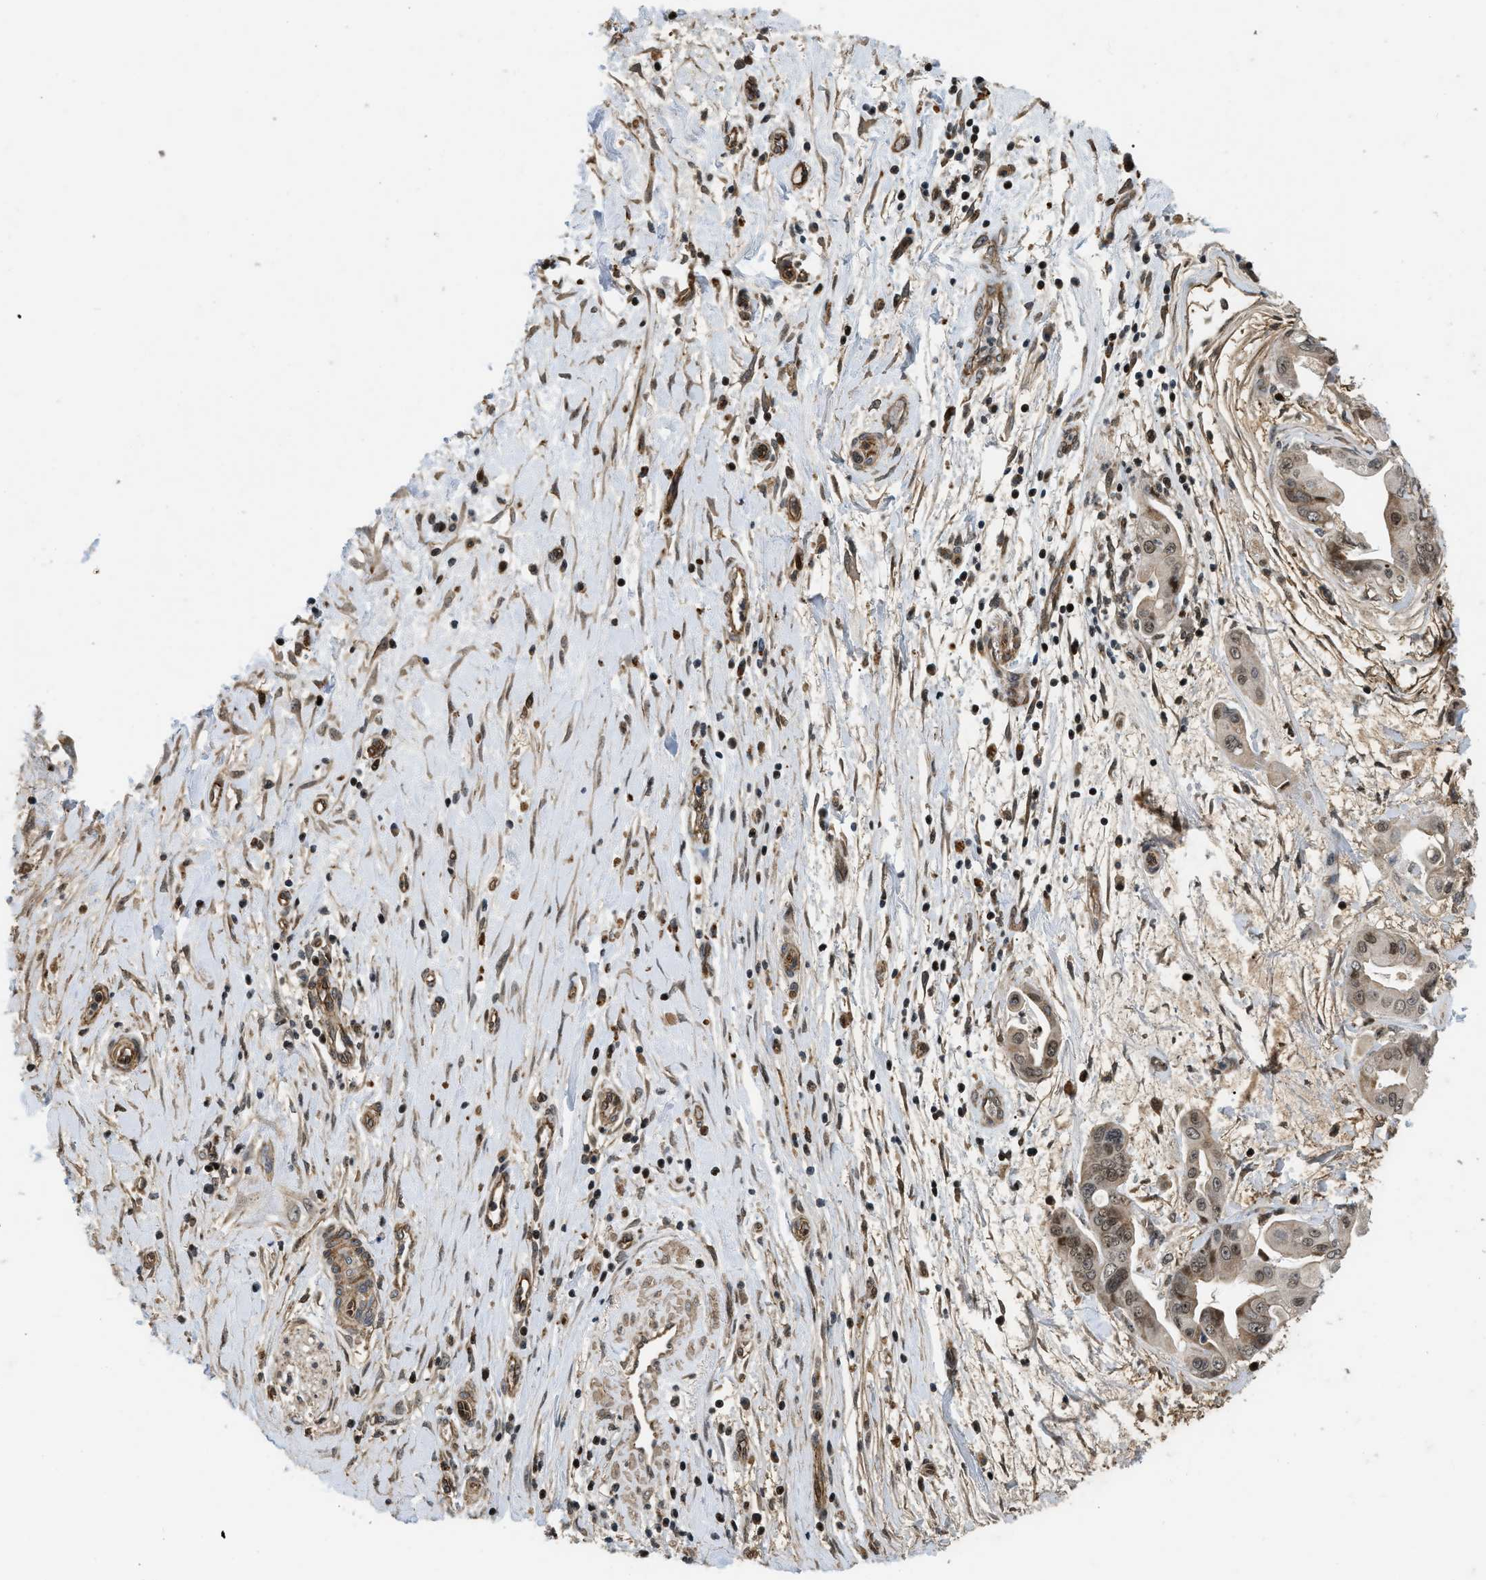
{"staining": {"intensity": "moderate", "quantity": "25%-75%", "location": "cytoplasmic/membranous,nuclear"}, "tissue": "pancreatic cancer", "cell_type": "Tumor cells", "image_type": "cancer", "snomed": [{"axis": "morphology", "description": "Adenocarcinoma, NOS"}, {"axis": "topography", "description": "Pancreas"}], "caption": "Protein expression analysis of pancreatic cancer demonstrates moderate cytoplasmic/membranous and nuclear staining in approximately 25%-75% of tumor cells.", "gene": "LTA4H", "patient": {"sex": "female", "age": 75}}